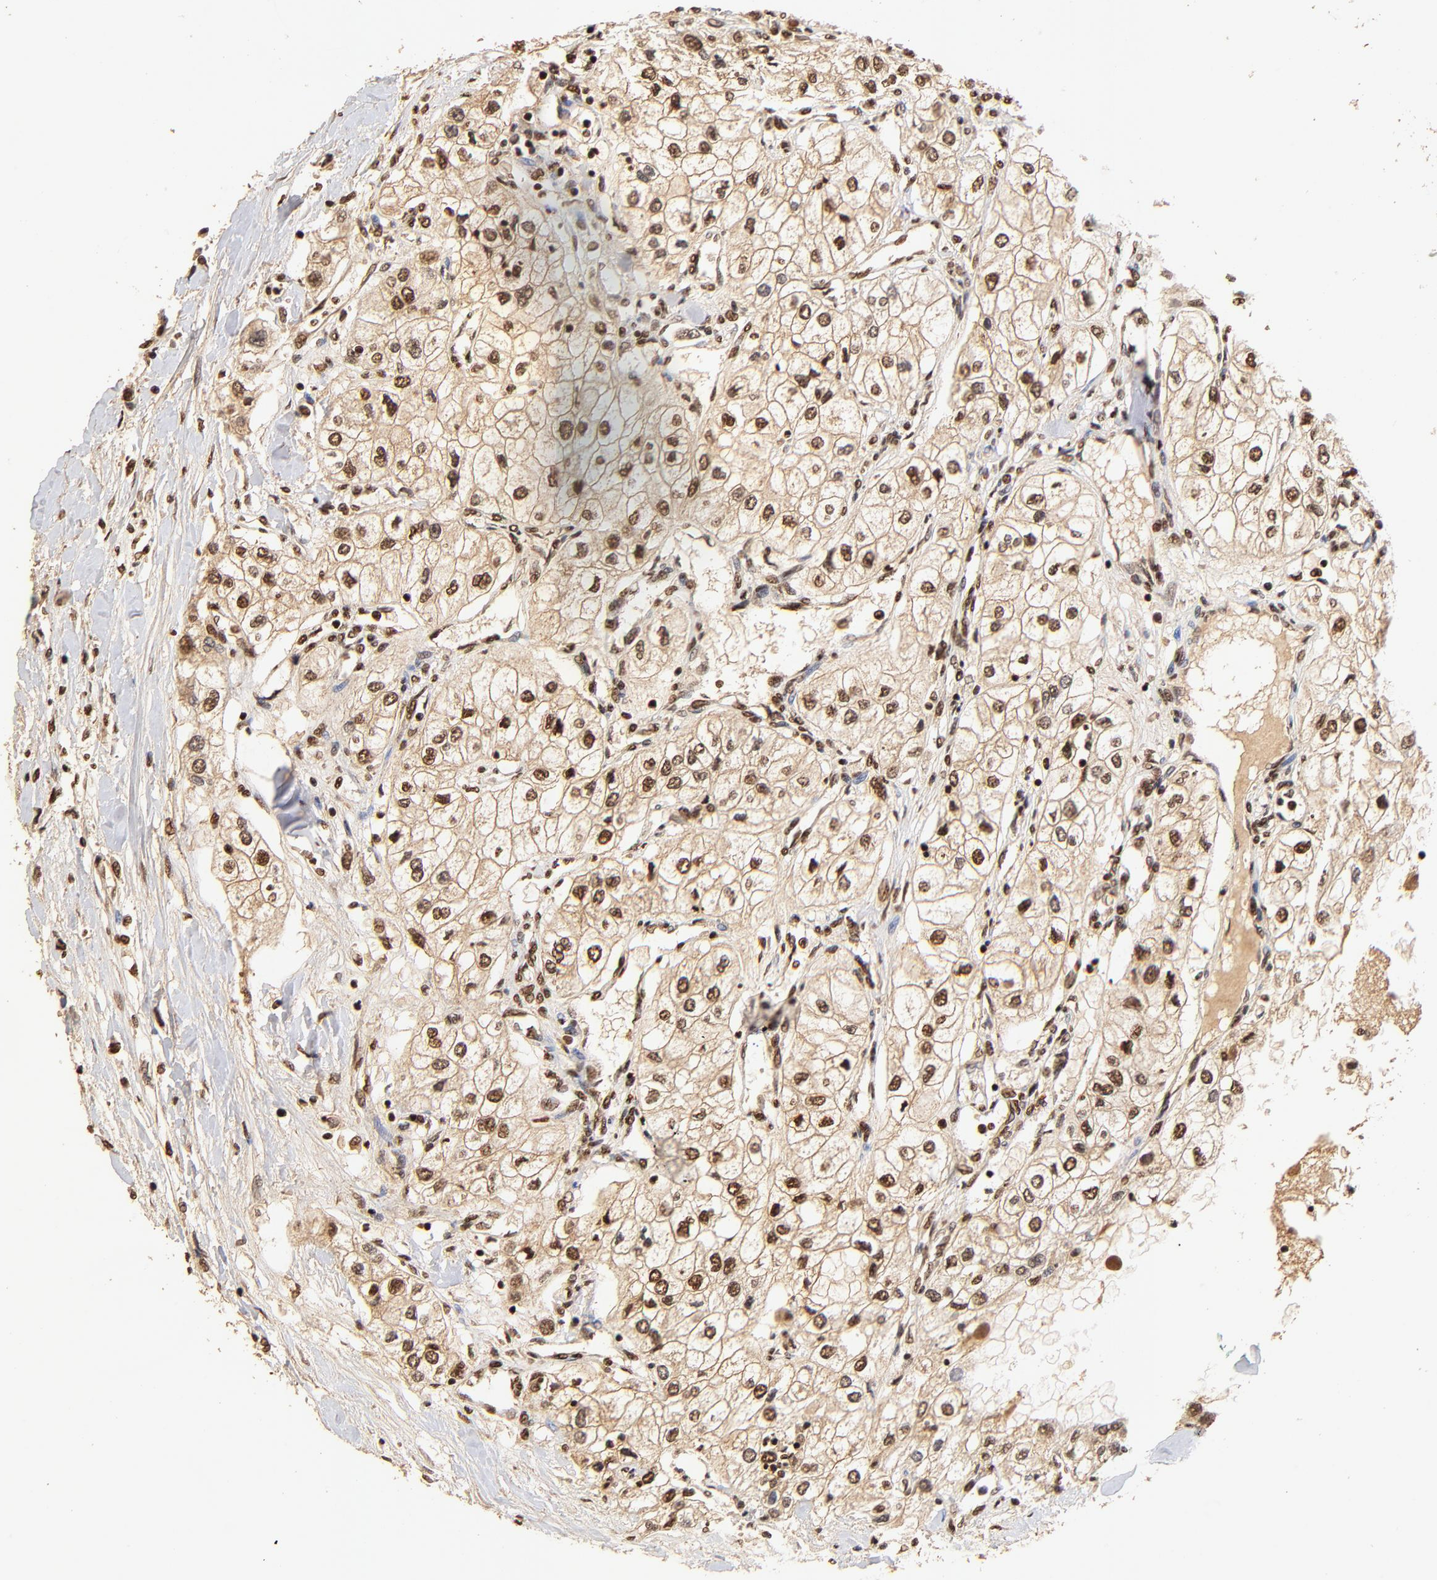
{"staining": {"intensity": "strong", "quantity": ">75%", "location": "cytoplasmic/membranous,nuclear"}, "tissue": "renal cancer", "cell_type": "Tumor cells", "image_type": "cancer", "snomed": [{"axis": "morphology", "description": "Adenocarcinoma, NOS"}, {"axis": "topography", "description": "Kidney"}], "caption": "A histopathology image of human renal cancer (adenocarcinoma) stained for a protein demonstrates strong cytoplasmic/membranous and nuclear brown staining in tumor cells. (Brightfield microscopy of DAB IHC at high magnification).", "gene": "MED12", "patient": {"sex": "male", "age": 57}}